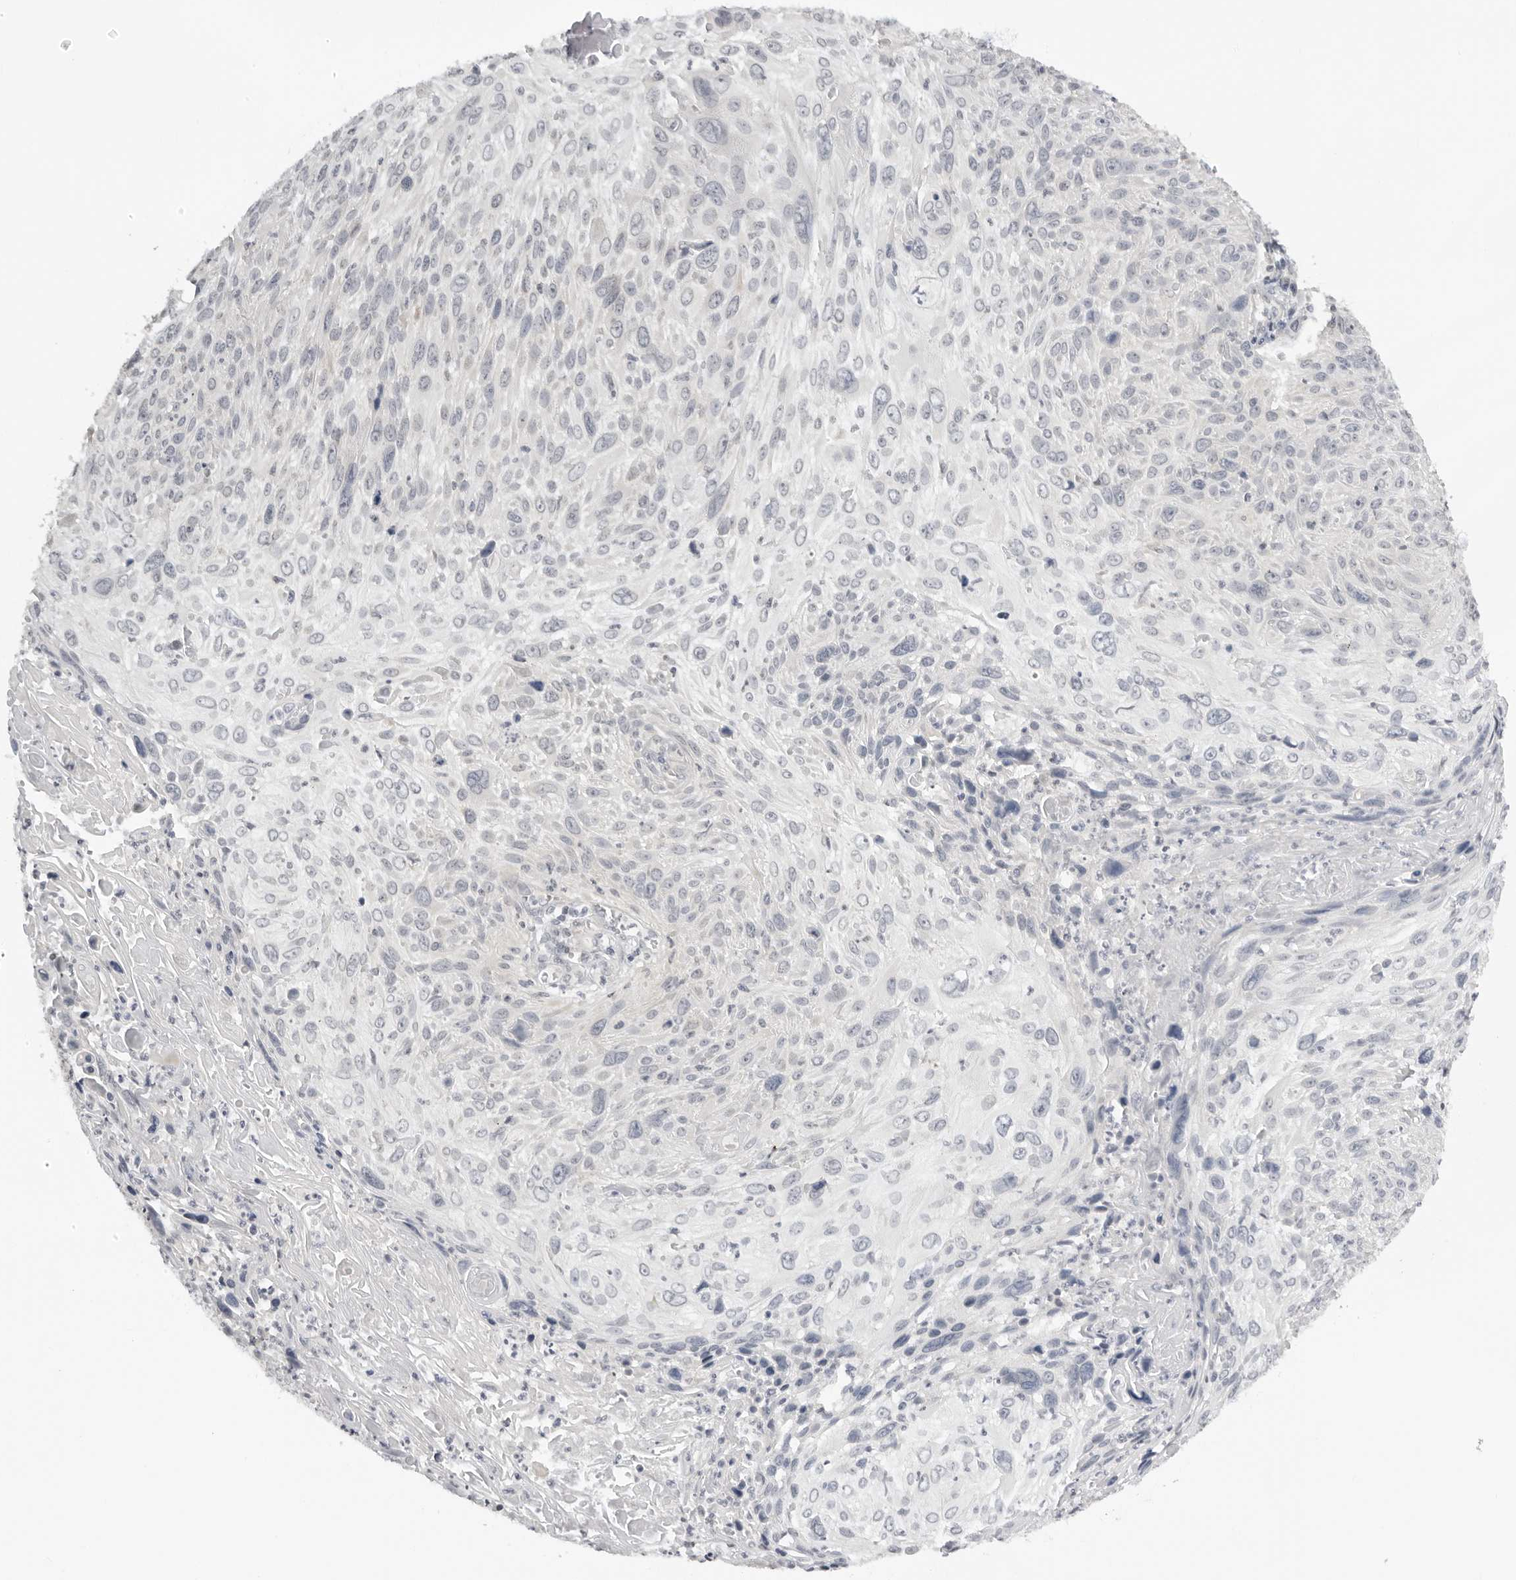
{"staining": {"intensity": "negative", "quantity": "none", "location": "none"}, "tissue": "cervical cancer", "cell_type": "Tumor cells", "image_type": "cancer", "snomed": [{"axis": "morphology", "description": "Squamous cell carcinoma, NOS"}, {"axis": "topography", "description": "Cervix"}], "caption": "A high-resolution micrograph shows immunohistochemistry (IHC) staining of cervical squamous cell carcinoma, which exhibits no significant staining in tumor cells.", "gene": "ACP6", "patient": {"sex": "female", "age": 51}}